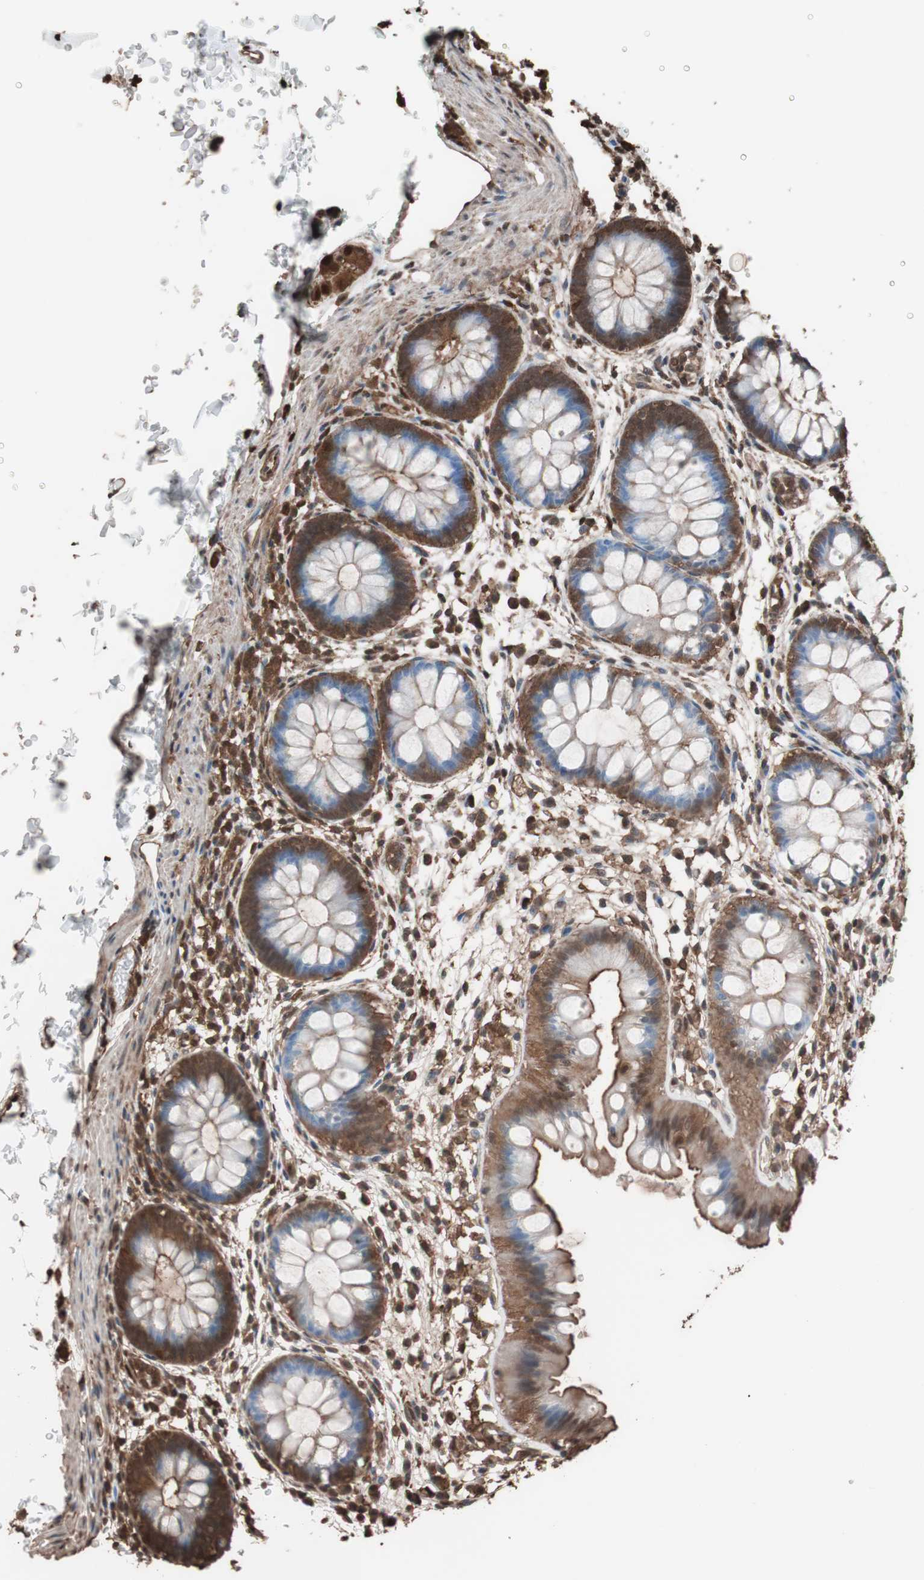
{"staining": {"intensity": "moderate", "quantity": ">75%", "location": "cytoplasmic/membranous"}, "tissue": "rectum", "cell_type": "Glandular cells", "image_type": "normal", "snomed": [{"axis": "morphology", "description": "Normal tissue, NOS"}, {"axis": "topography", "description": "Rectum"}], "caption": "Normal rectum demonstrates moderate cytoplasmic/membranous positivity in approximately >75% of glandular cells.", "gene": "CALM2", "patient": {"sex": "female", "age": 24}}